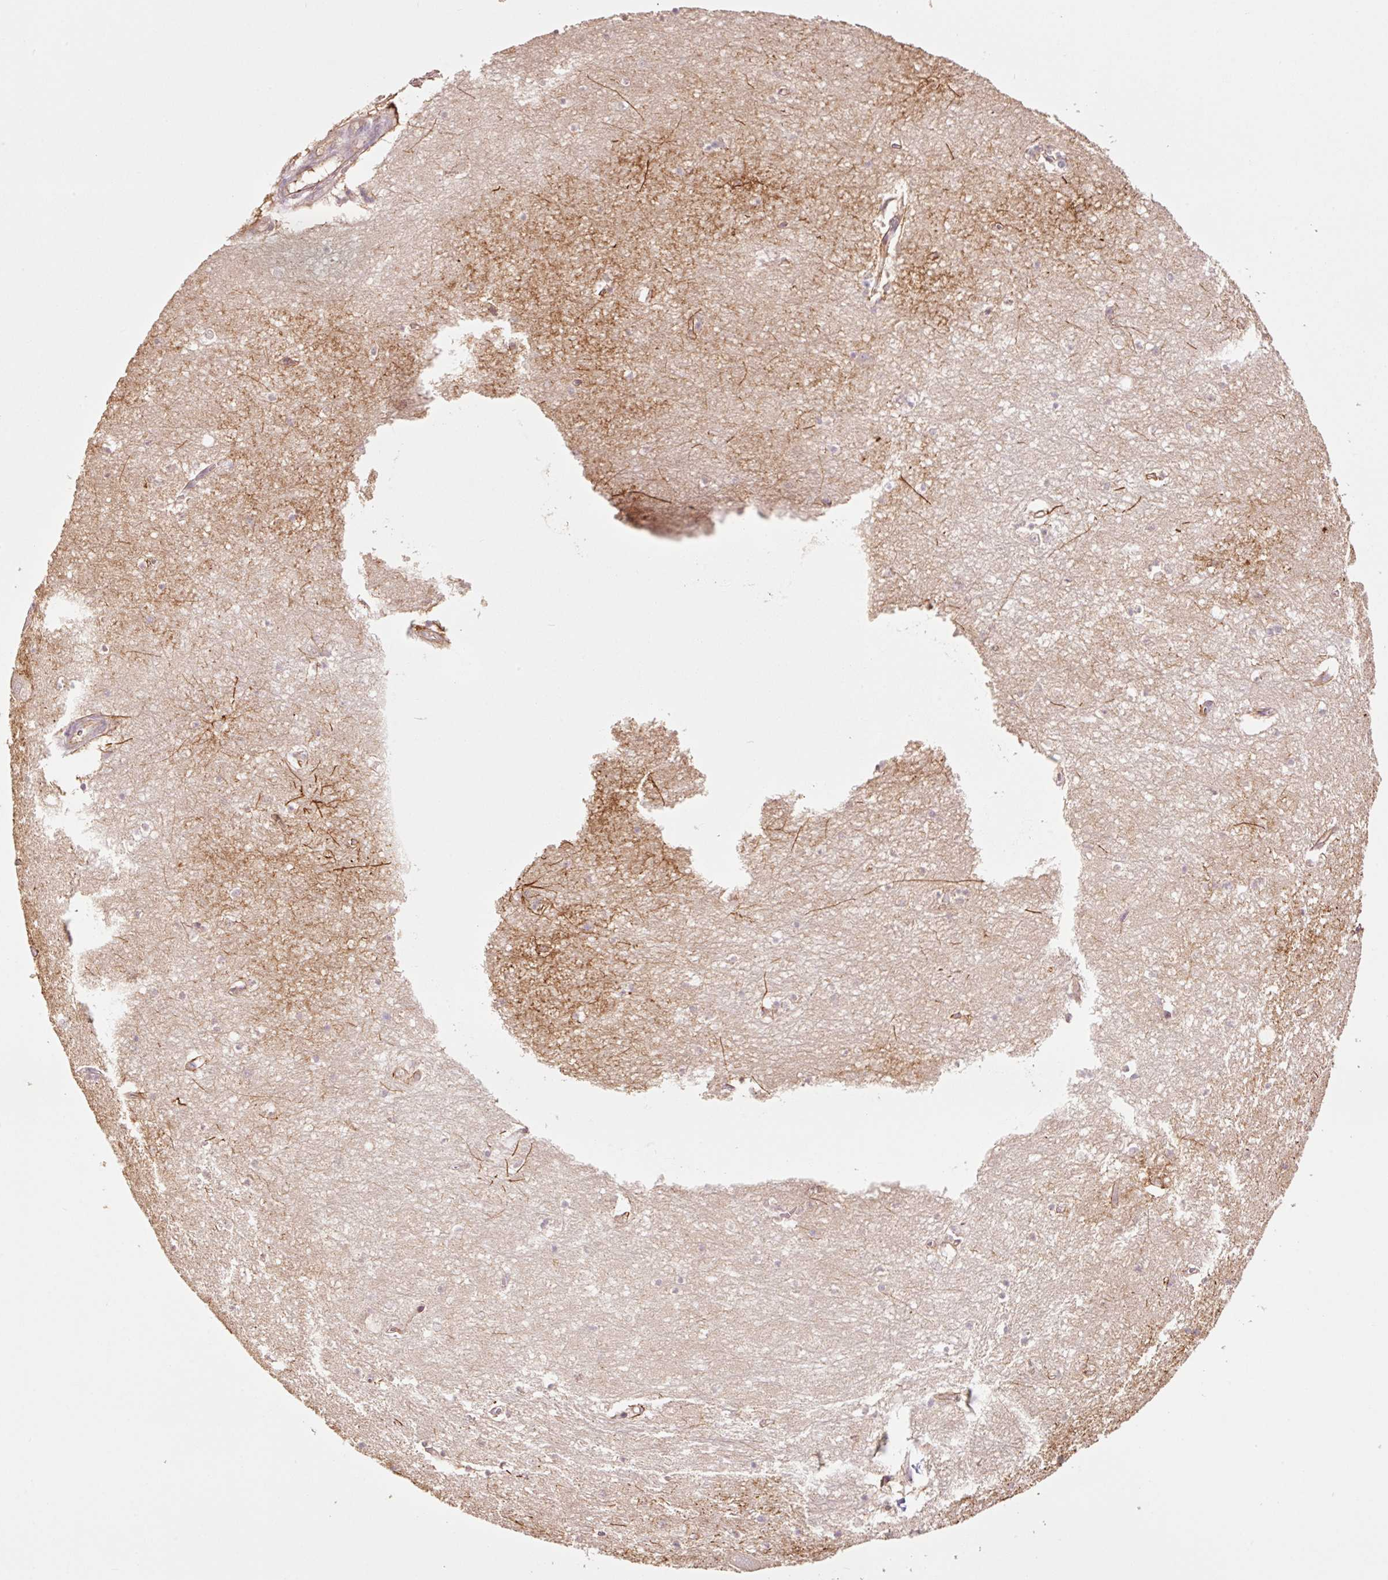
{"staining": {"intensity": "strong", "quantity": "<25%", "location": "cytoplasmic/membranous"}, "tissue": "hippocampus", "cell_type": "Glial cells", "image_type": "normal", "snomed": [{"axis": "morphology", "description": "Normal tissue, NOS"}, {"axis": "topography", "description": "Hippocampus"}], "caption": "An immunohistochemistry micrograph of benign tissue is shown. Protein staining in brown shows strong cytoplasmic/membranous positivity in hippocampus within glial cells. (DAB (3,3'-diaminobenzidine) = brown stain, brightfield microscopy at high magnification).", "gene": "SLC1A4", "patient": {"sex": "female", "age": 64}}